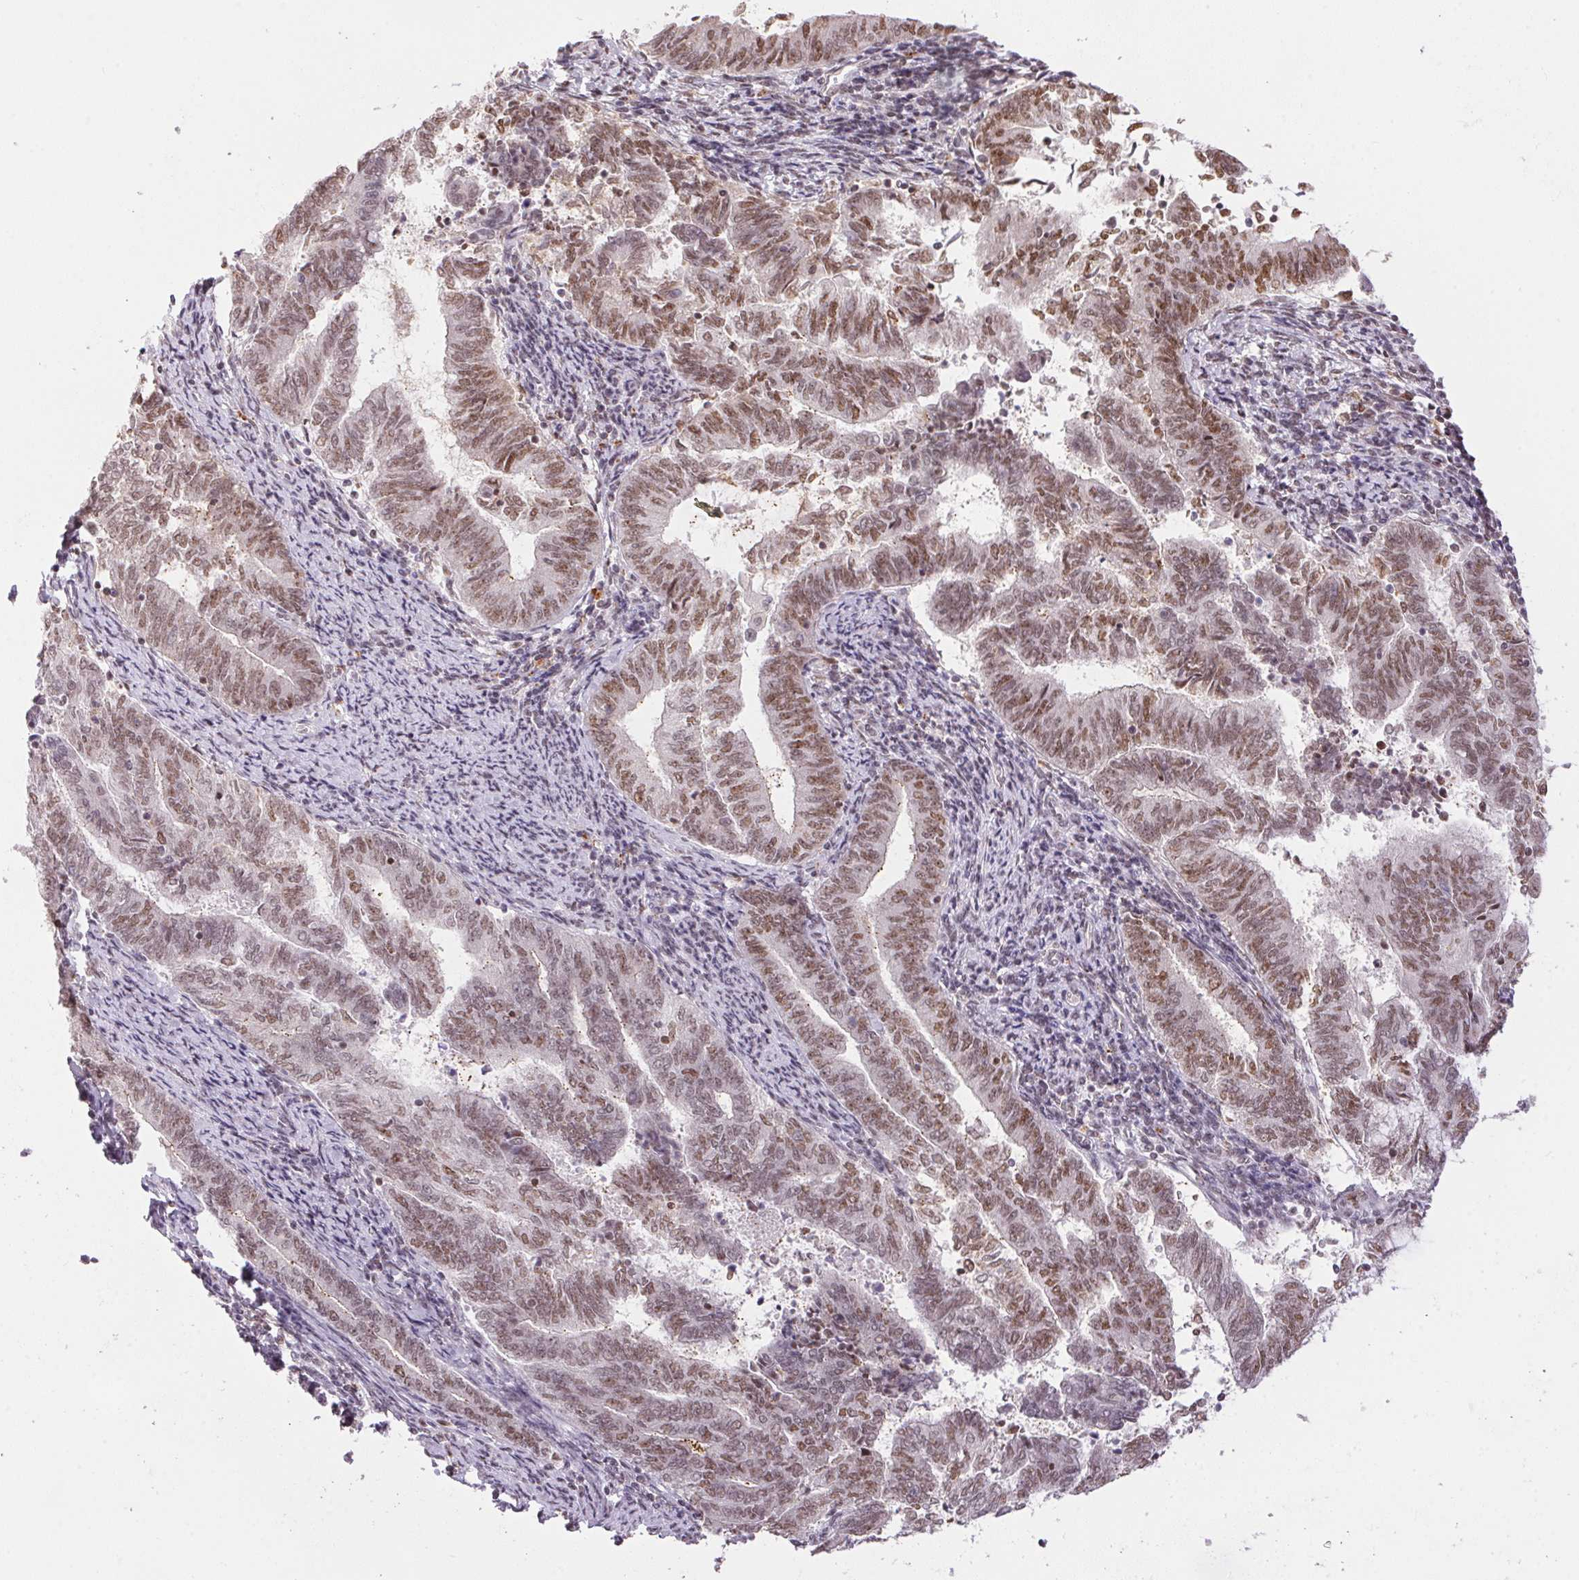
{"staining": {"intensity": "moderate", "quantity": ">75%", "location": "nuclear"}, "tissue": "endometrial cancer", "cell_type": "Tumor cells", "image_type": "cancer", "snomed": [{"axis": "morphology", "description": "Adenocarcinoma, NOS"}, {"axis": "topography", "description": "Endometrium"}], "caption": "Brown immunohistochemical staining in endometrial cancer shows moderate nuclear positivity in approximately >75% of tumor cells.", "gene": "NFE2L1", "patient": {"sex": "female", "age": 65}}